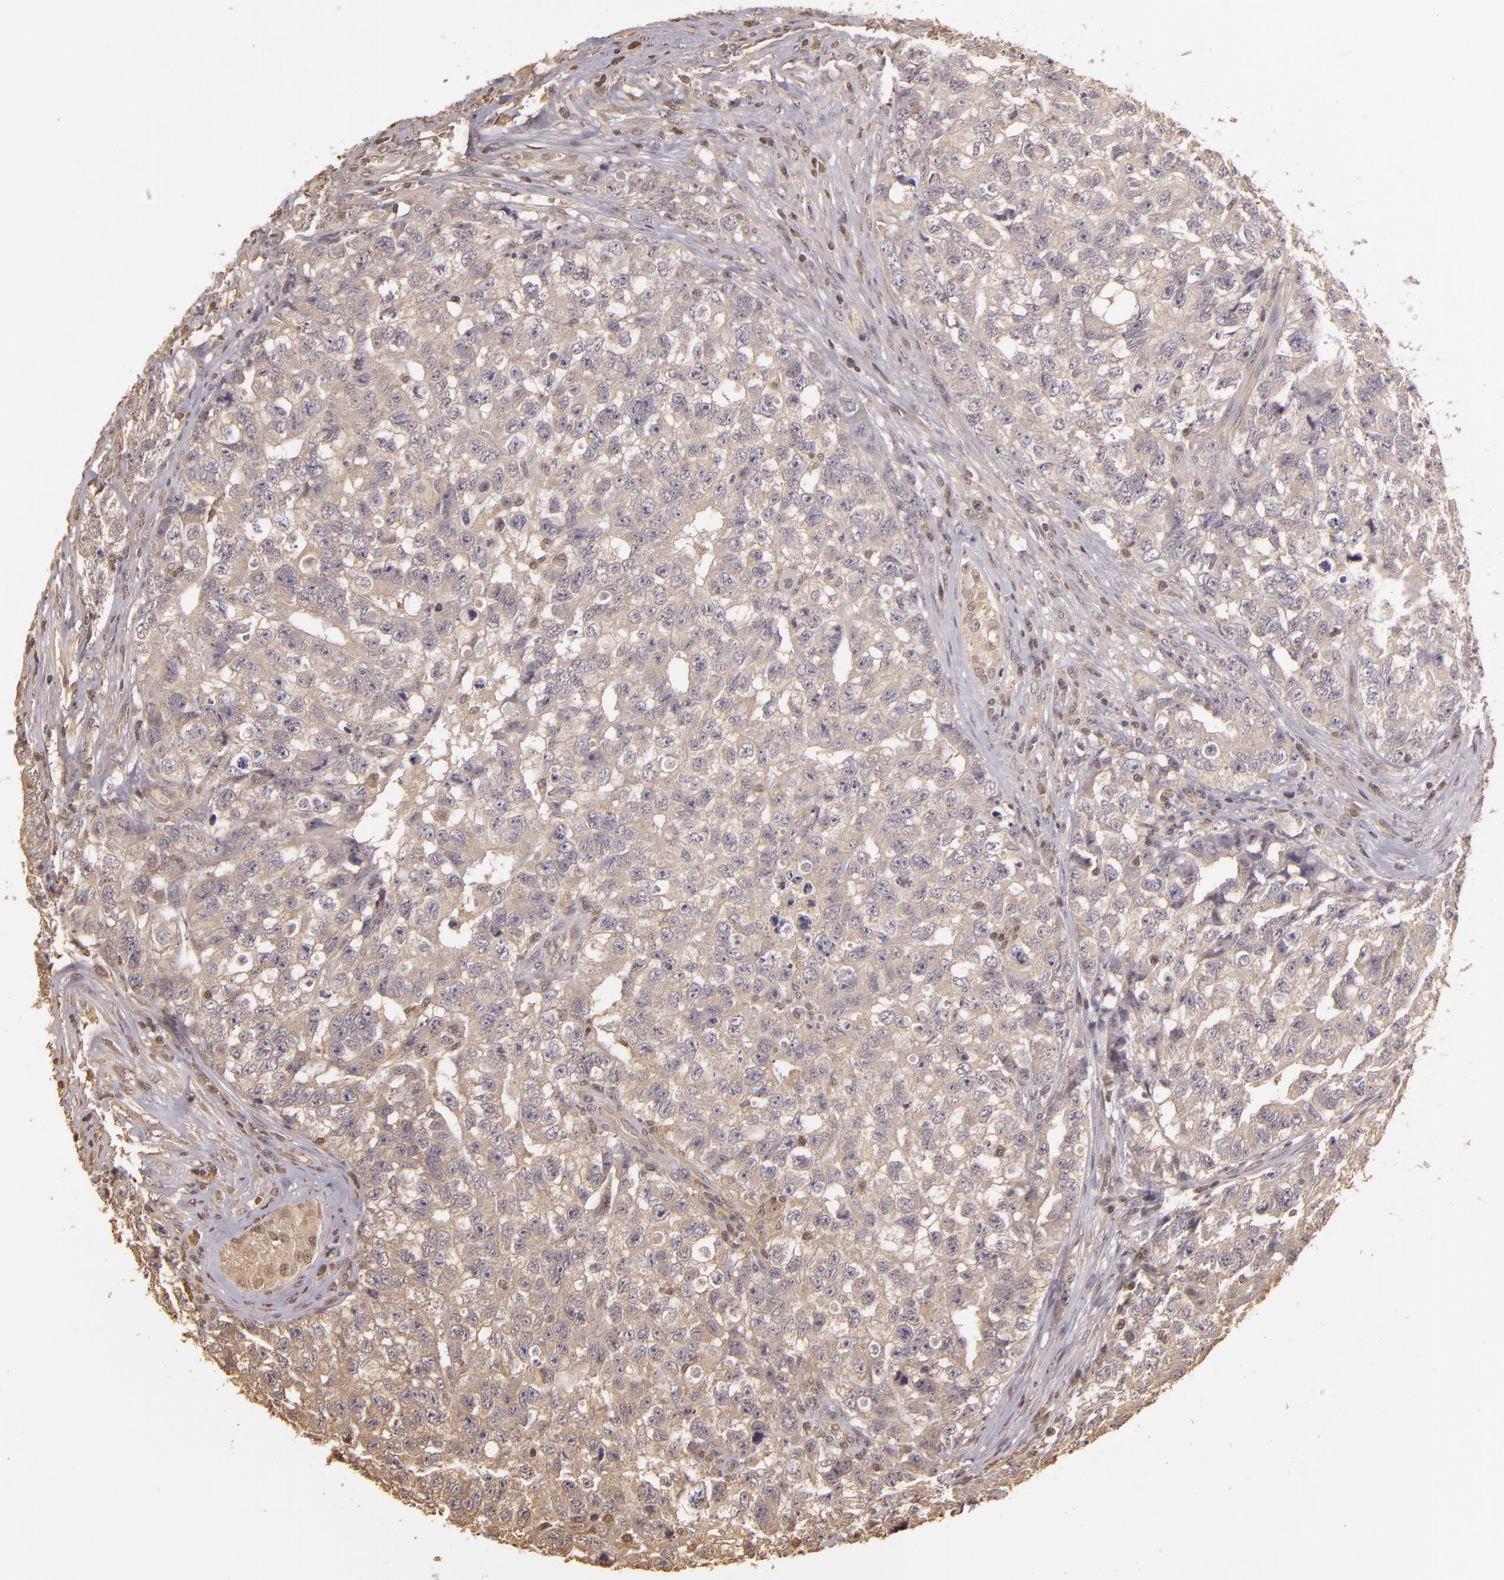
{"staining": {"intensity": "negative", "quantity": "none", "location": "none"}, "tissue": "testis cancer", "cell_type": "Tumor cells", "image_type": "cancer", "snomed": [{"axis": "morphology", "description": "Carcinoma, Embryonal, NOS"}, {"axis": "topography", "description": "Testis"}], "caption": "A micrograph of testis cancer (embryonal carcinoma) stained for a protein exhibits no brown staining in tumor cells.", "gene": "ARPC2", "patient": {"sex": "male", "age": 31}}